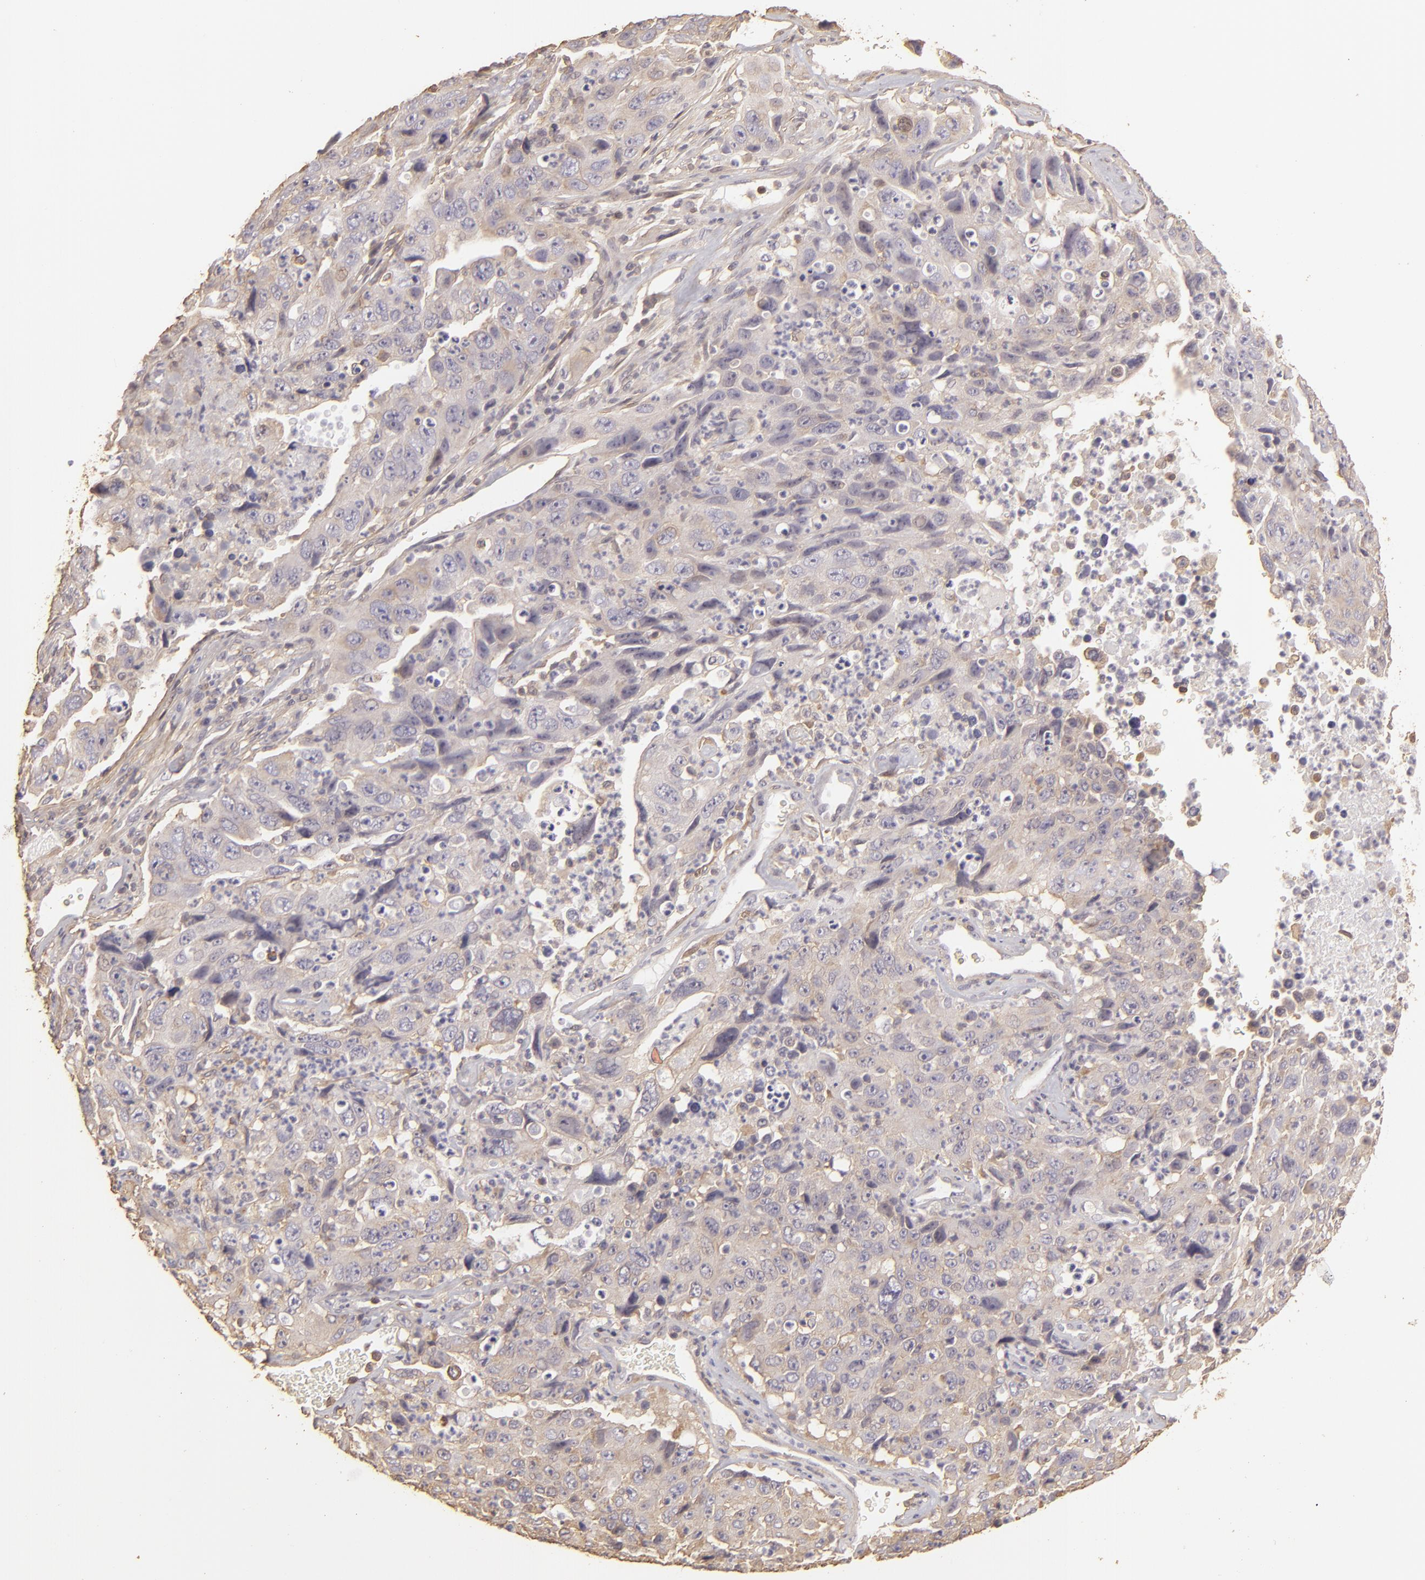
{"staining": {"intensity": "negative", "quantity": "none", "location": "none"}, "tissue": "lung cancer", "cell_type": "Tumor cells", "image_type": "cancer", "snomed": [{"axis": "morphology", "description": "Squamous cell carcinoma, NOS"}, {"axis": "topography", "description": "Lung"}], "caption": "DAB immunohistochemical staining of lung cancer (squamous cell carcinoma) reveals no significant expression in tumor cells.", "gene": "HSPB6", "patient": {"sex": "male", "age": 64}}